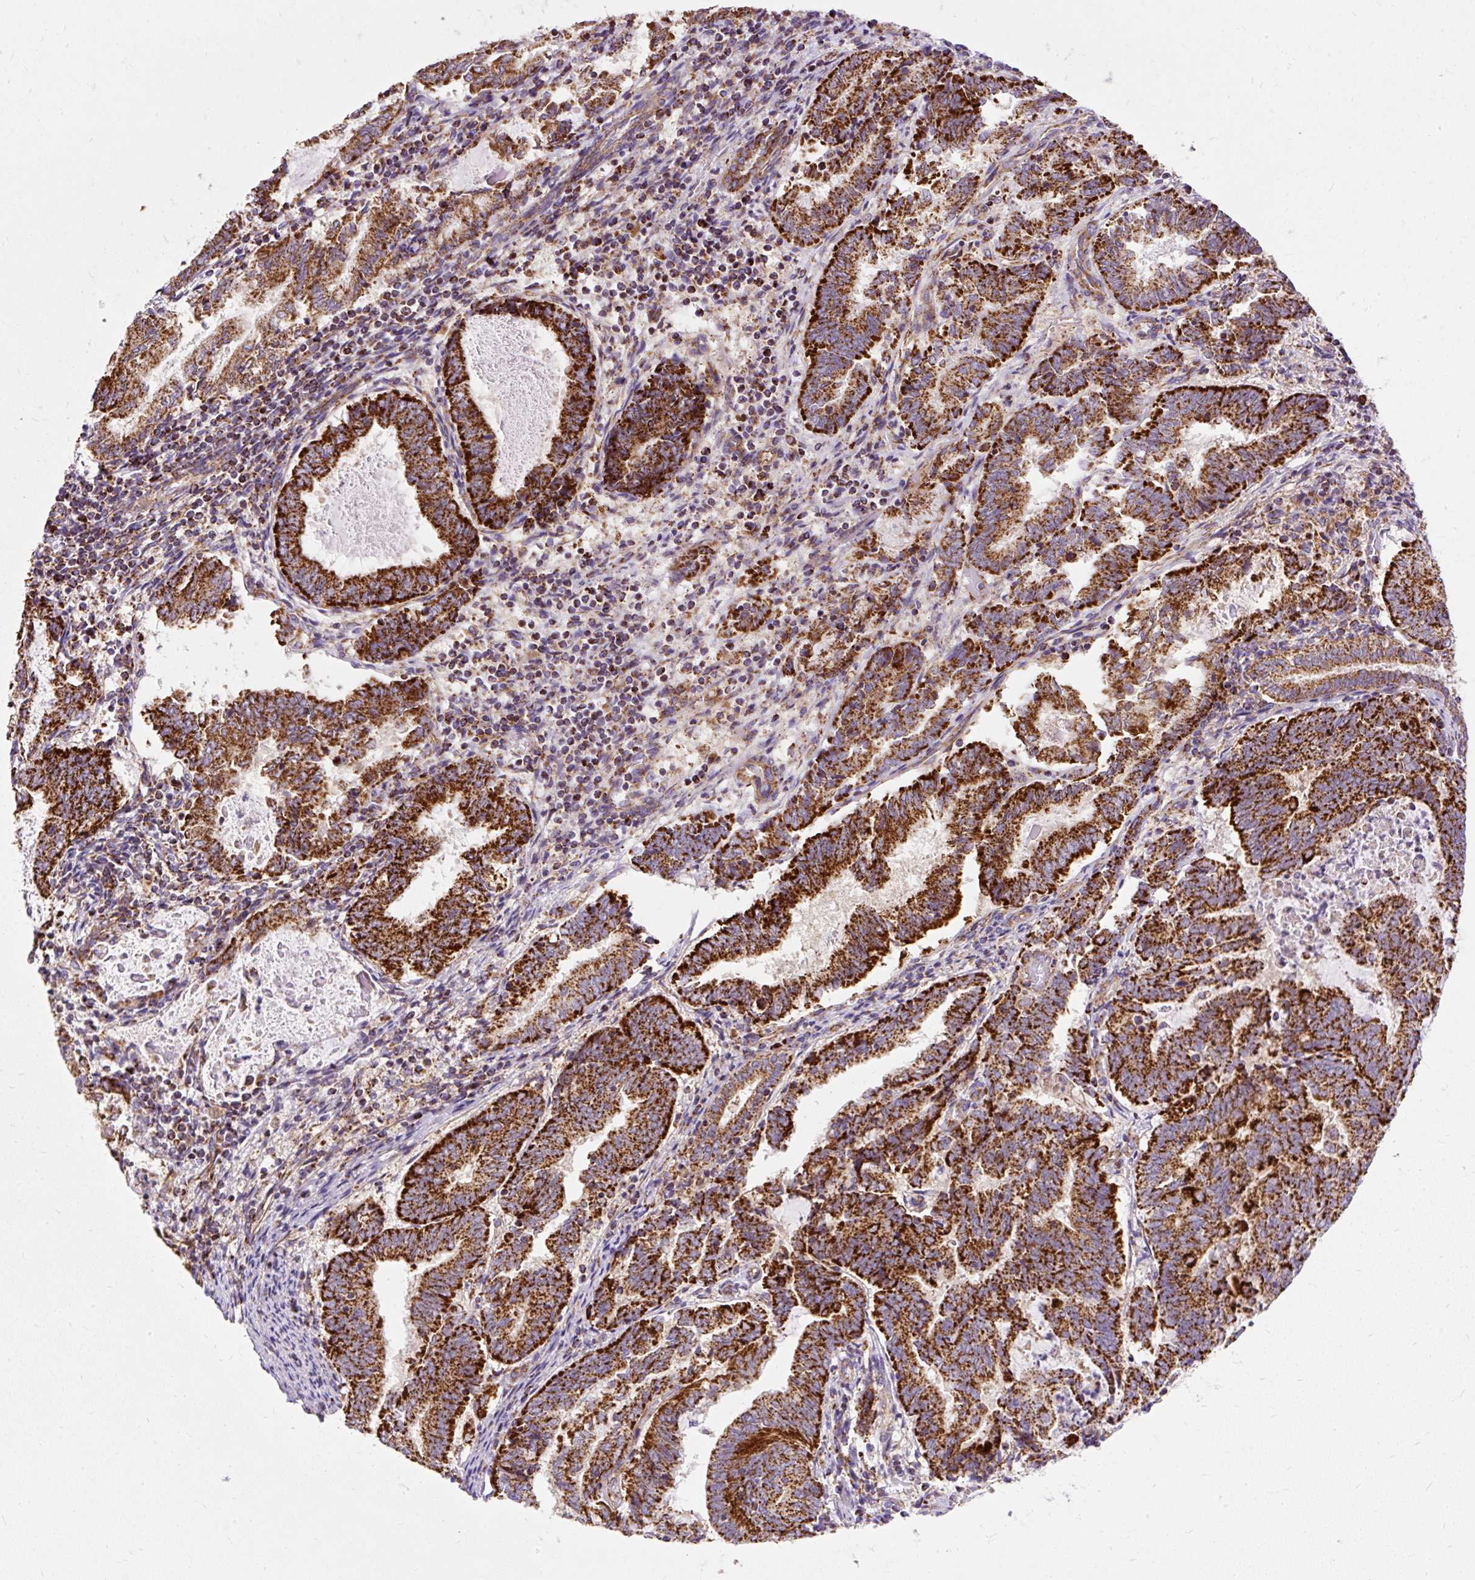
{"staining": {"intensity": "strong", "quantity": ">75%", "location": "cytoplasmic/membranous"}, "tissue": "endometrial cancer", "cell_type": "Tumor cells", "image_type": "cancer", "snomed": [{"axis": "morphology", "description": "Adenocarcinoma, NOS"}, {"axis": "topography", "description": "Endometrium"}], "caption": "Immunohistochemistry (IHC) (DAB) staining of endometrial adenocarcinoma reveals strong cytoplasmic/membranous protein staining in approximately >75% of tumor cells.", "gene": "CEP290", "patient": {"sex": "female", "age": 80}}